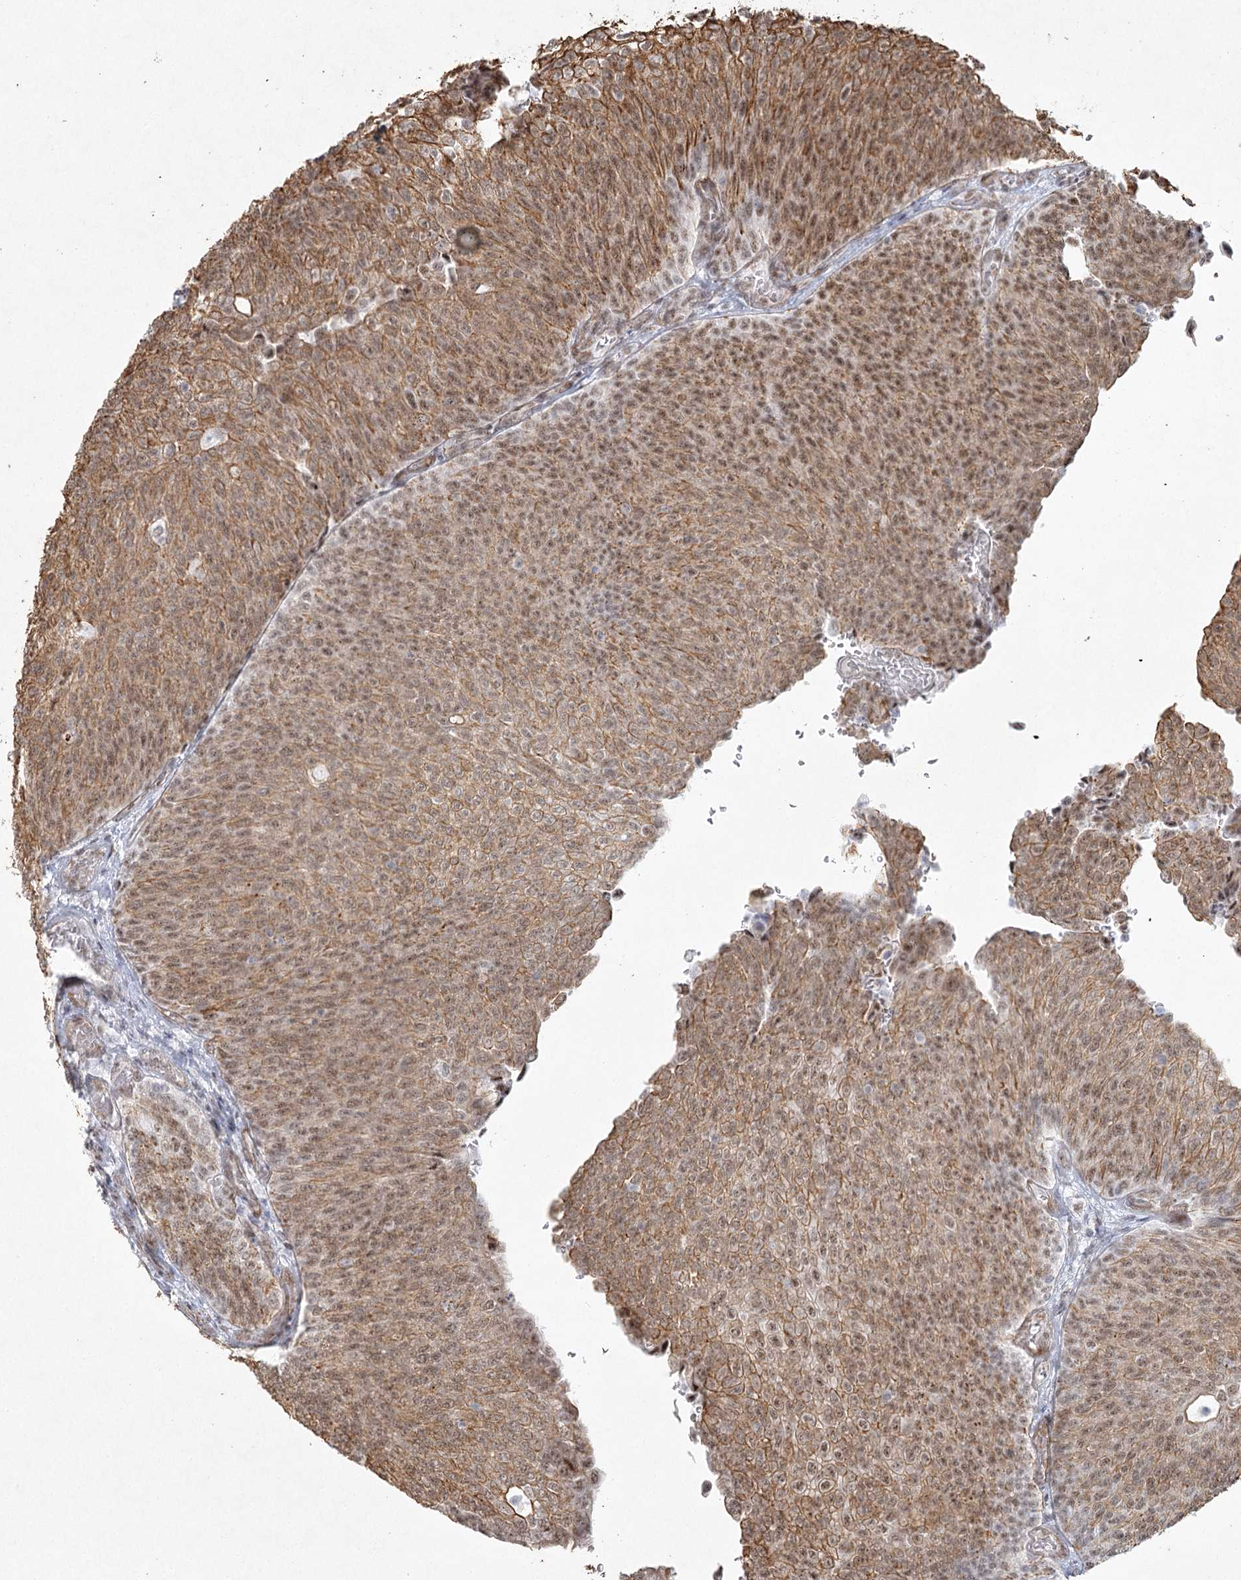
{"staining": {"intensity": "moderate", "quantity": ">75%", "location": "cytoplasmic/membranous,nuclear"}, "tissue": "urothelial cancer", "cell_type": "Tumor cells", "image_type": "cancer", "snomed": [{"axis": "morphology", "description": "Urothelial carcinoma, Low grade"}, {"axis": "topography", "description": "Urinary bladder"}], "caption": "IHC staining of urothelial cancer, which demonstrates medium levels of moderate cytoplasmic/membranous and nuclear positivity in approximately >75% of tumor cells indicating moderate cytoplasmic/membranous and nuclear protein positivity. The staining was performed using DAB (3,3'-diaminobenzidine) (brown) for protein detection and nuclei were counterstained in hematoxylin (blue).", "gene": "U2SURP", "patient": {"sex": "female", "age": 79}}